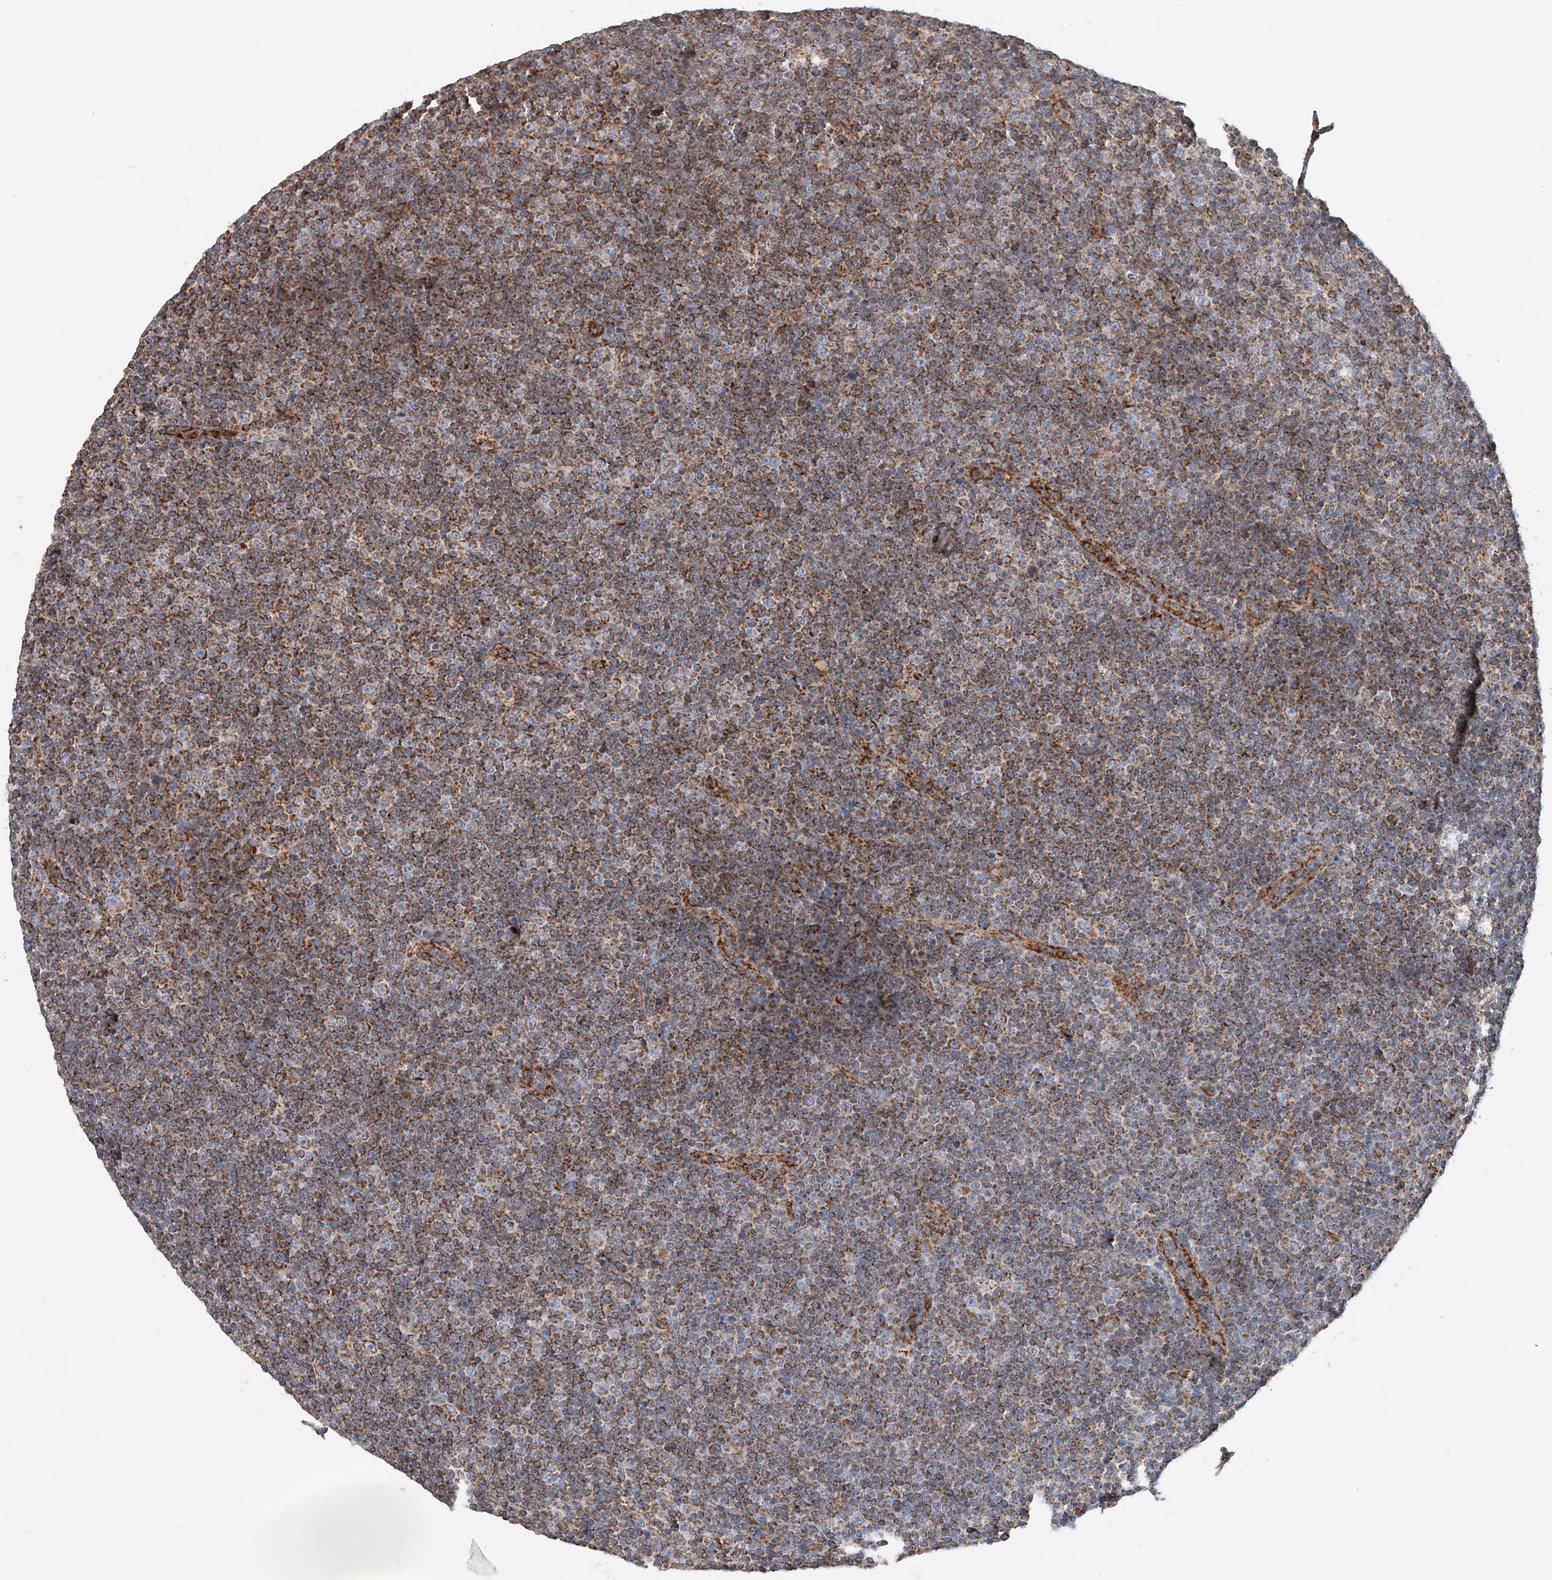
{"staining": {"intensity": "moderate", "quantity": ">75%", "location": "cytoplasmic/membranous"}, "tissue": "lymphoma", "cell_type": "Tumor cells", "image_type": "cancer", "snomed": [{"axis": "morphology", "description": "Malignant lymphoma, non-Hodgkin's type, Low grade"}, {"axis": "topography", "description": "Lymph node"}], "caption": "Moderate cytoplasmic/membranous expression is seen in about >75% of tumor cells in lymphoma.", "gene": "NDUFV3", "patient": {"sex": "female", "age": 67}}